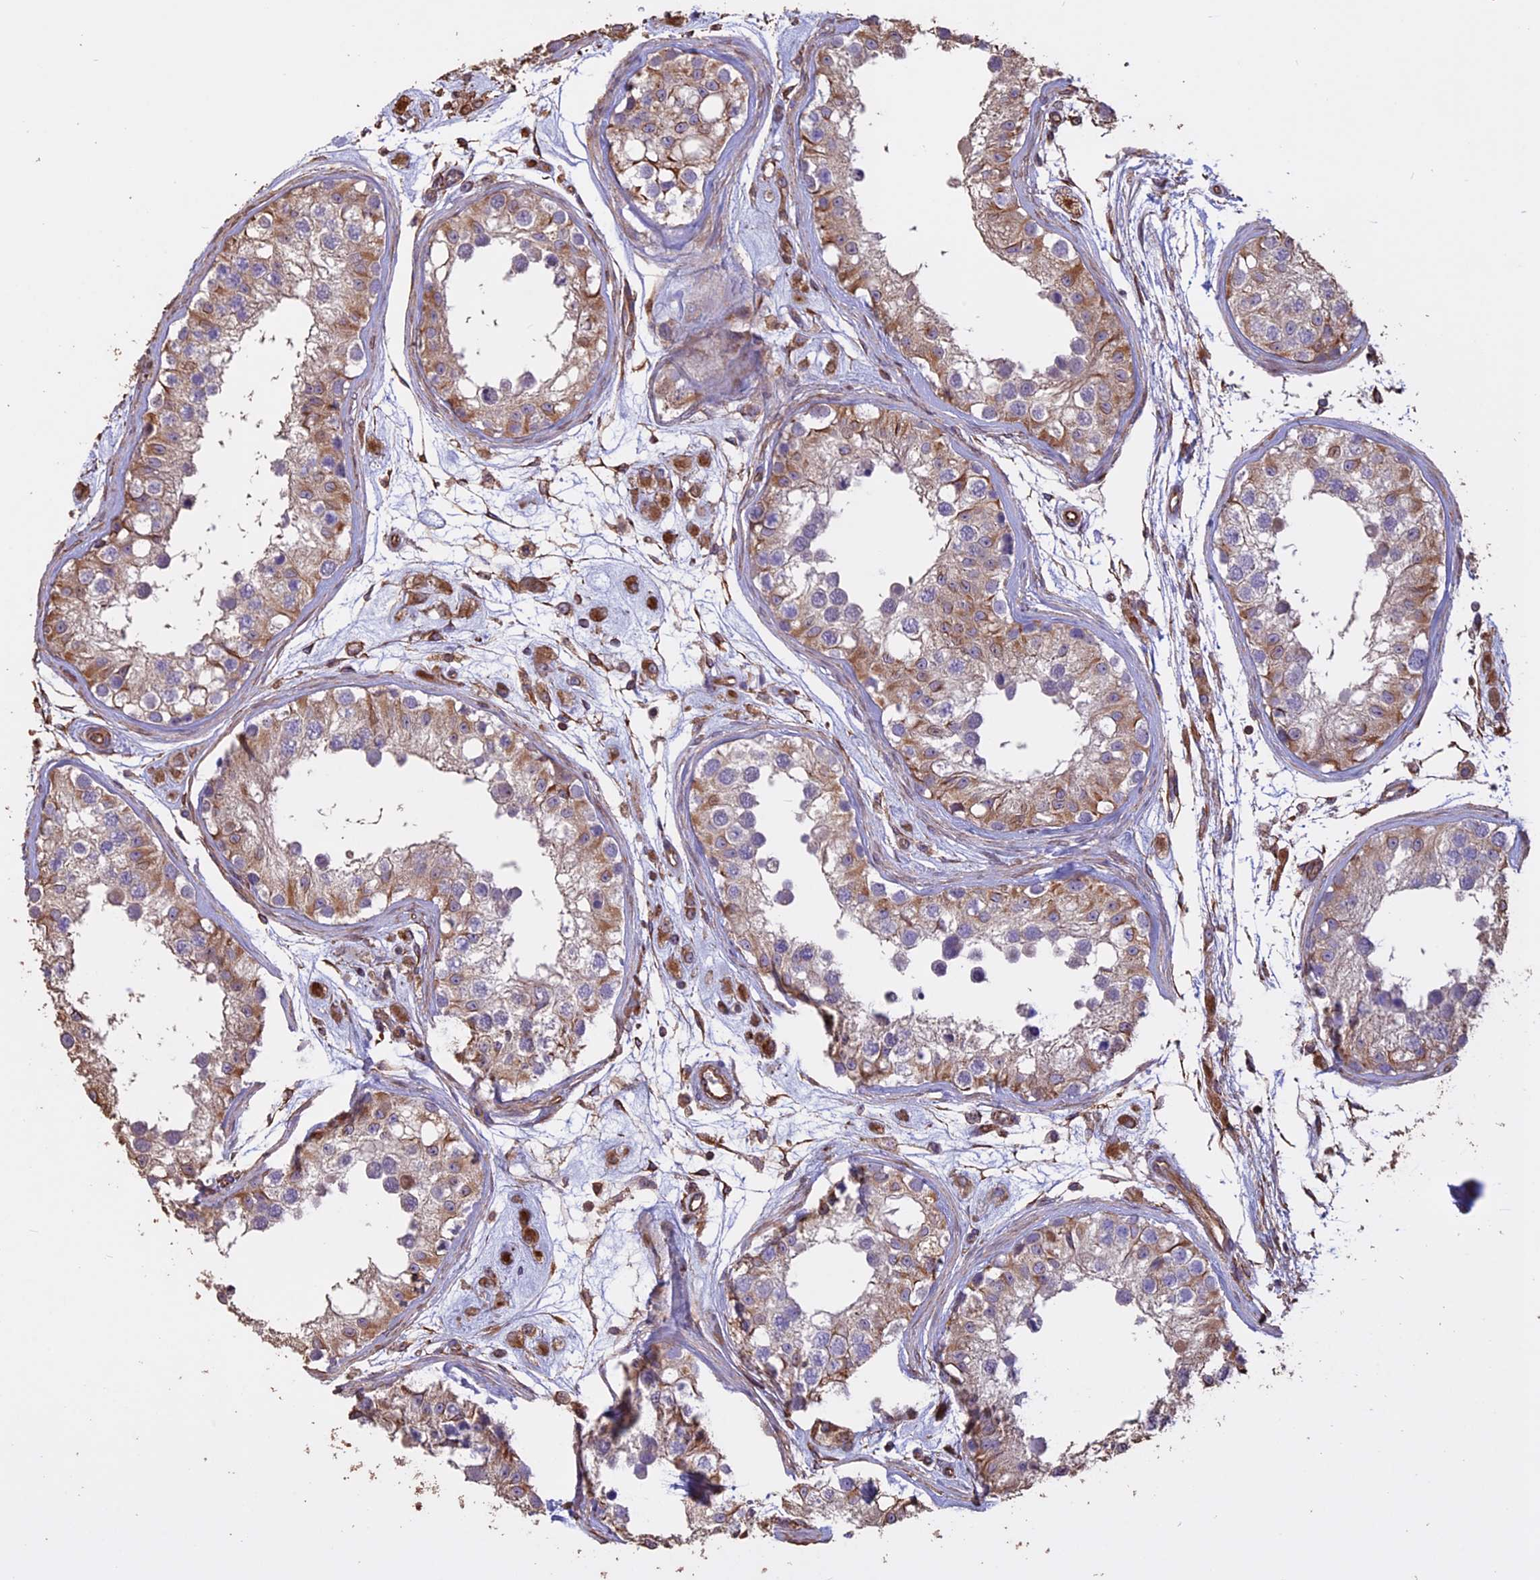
{"staining": {"intensity": "moderate", "quantity": "25%-75%", "location": "cytoplasmic/membranous"}, "tissue": "testis", "cell_type": "Cells in seminiferous ducts", "image_type": "normal", "snomed": [{"axis": "morphology", "description": "Normal tissue, NOS"}, {"axis": "morphology", "description": "Adenocarcinoma, metastatic, NOS"}, {"axis": "topography", "description": "Testis"}], "caption": "IHC (DAB (3,3'-diaminobenzidine)) staining of normal testis reveals moderate cytoplasmic/membranous protein positivity in about 25%-75% of cells in seminiferous ducts. (DAB (3,3'-diaminobenzidine) = brown stain, brightfield microscopy at high magnification).", "gene": "CCDC148", "patient": {"sex": "male", "age": 26}}